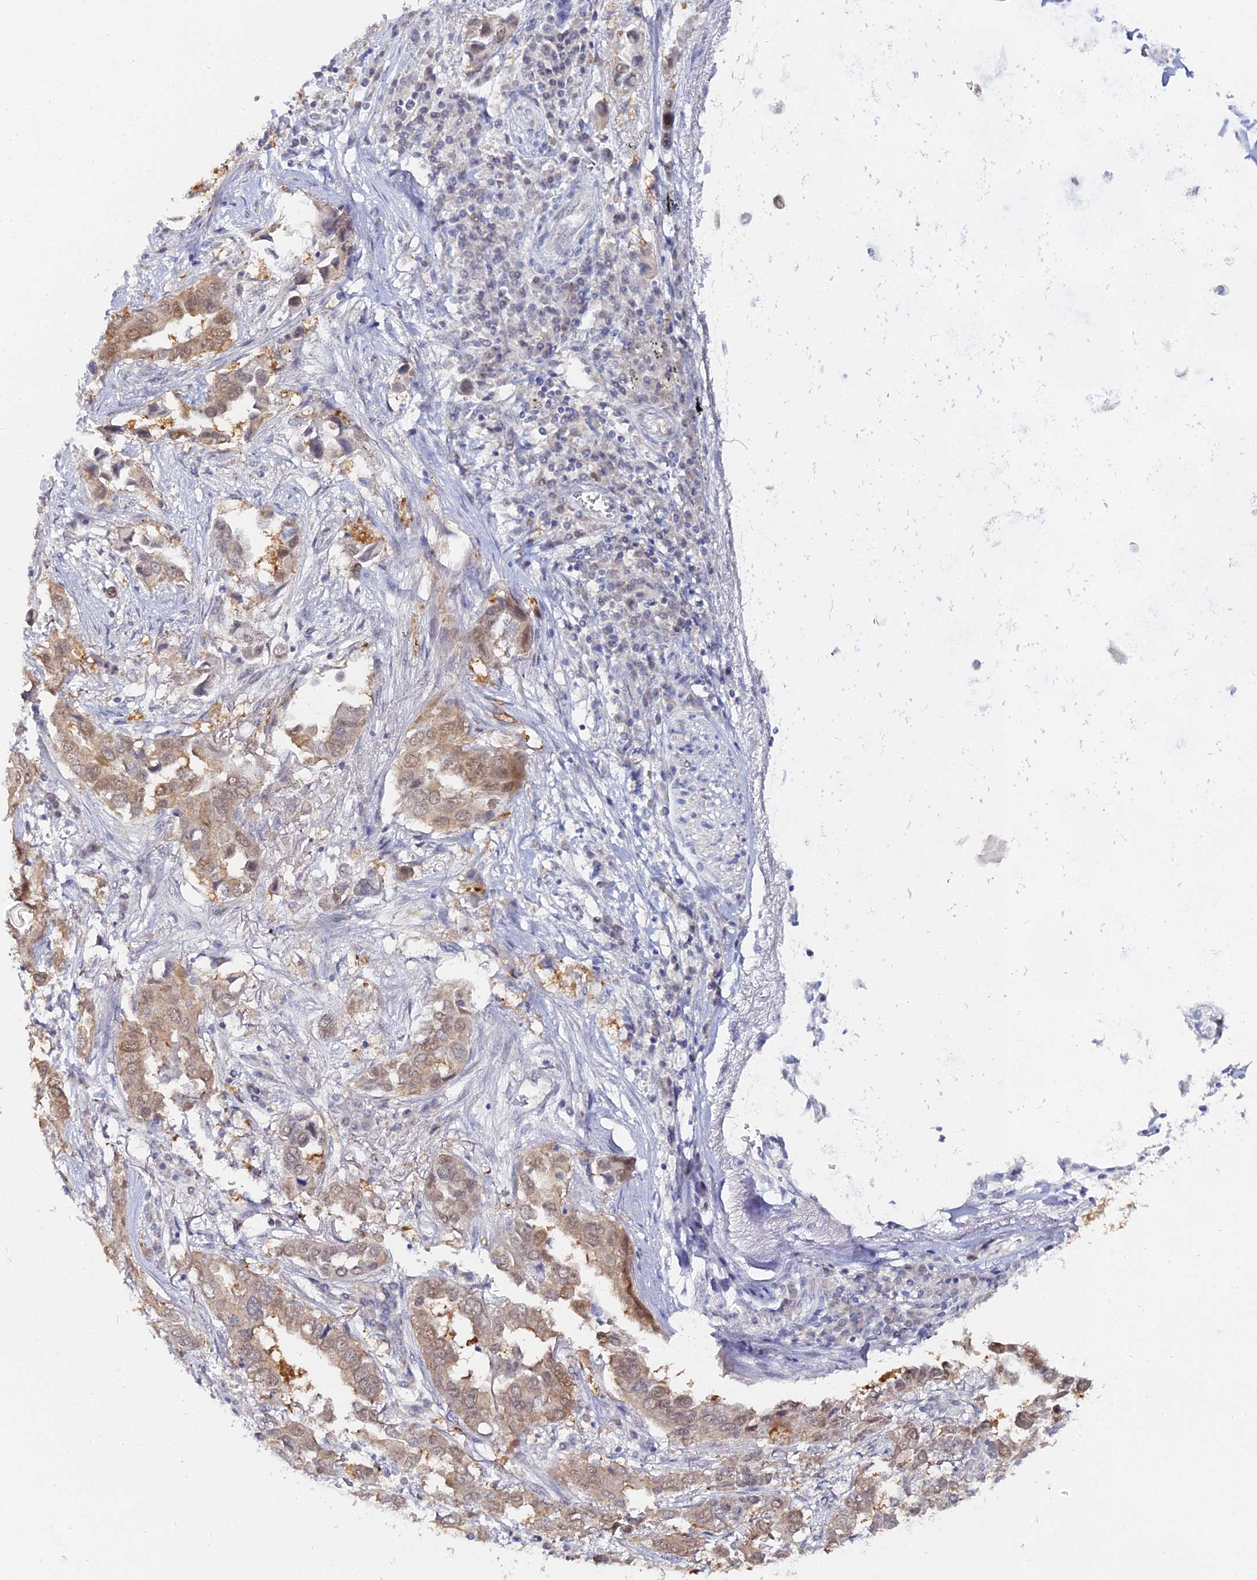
{"staining": {"intensity": "weak", "quantity": "25%-75%", "location": "cytoplasmic/membranous,nuclear"}, "tissue": "lung cancer", "cell_type": "Tumor cells", "image_type": "cancer", "snomed": [{"axis": "morphology", "description": "Adenocarcinoma, NOS"}, {"axis": "topography", "description": "Lung"}], "caption": "Immunohistochemistry of lung cancer (adenocarcinoma) demonstrates low levels of weak cytoplasmic/membranous and nuclear positivity in approximately 25%-75% of tumor cells. The protein is shown in brown color, while the nuclei are stained blue.", "gene": "THAP4", "patient": {"sex": "female", "age": 76}}